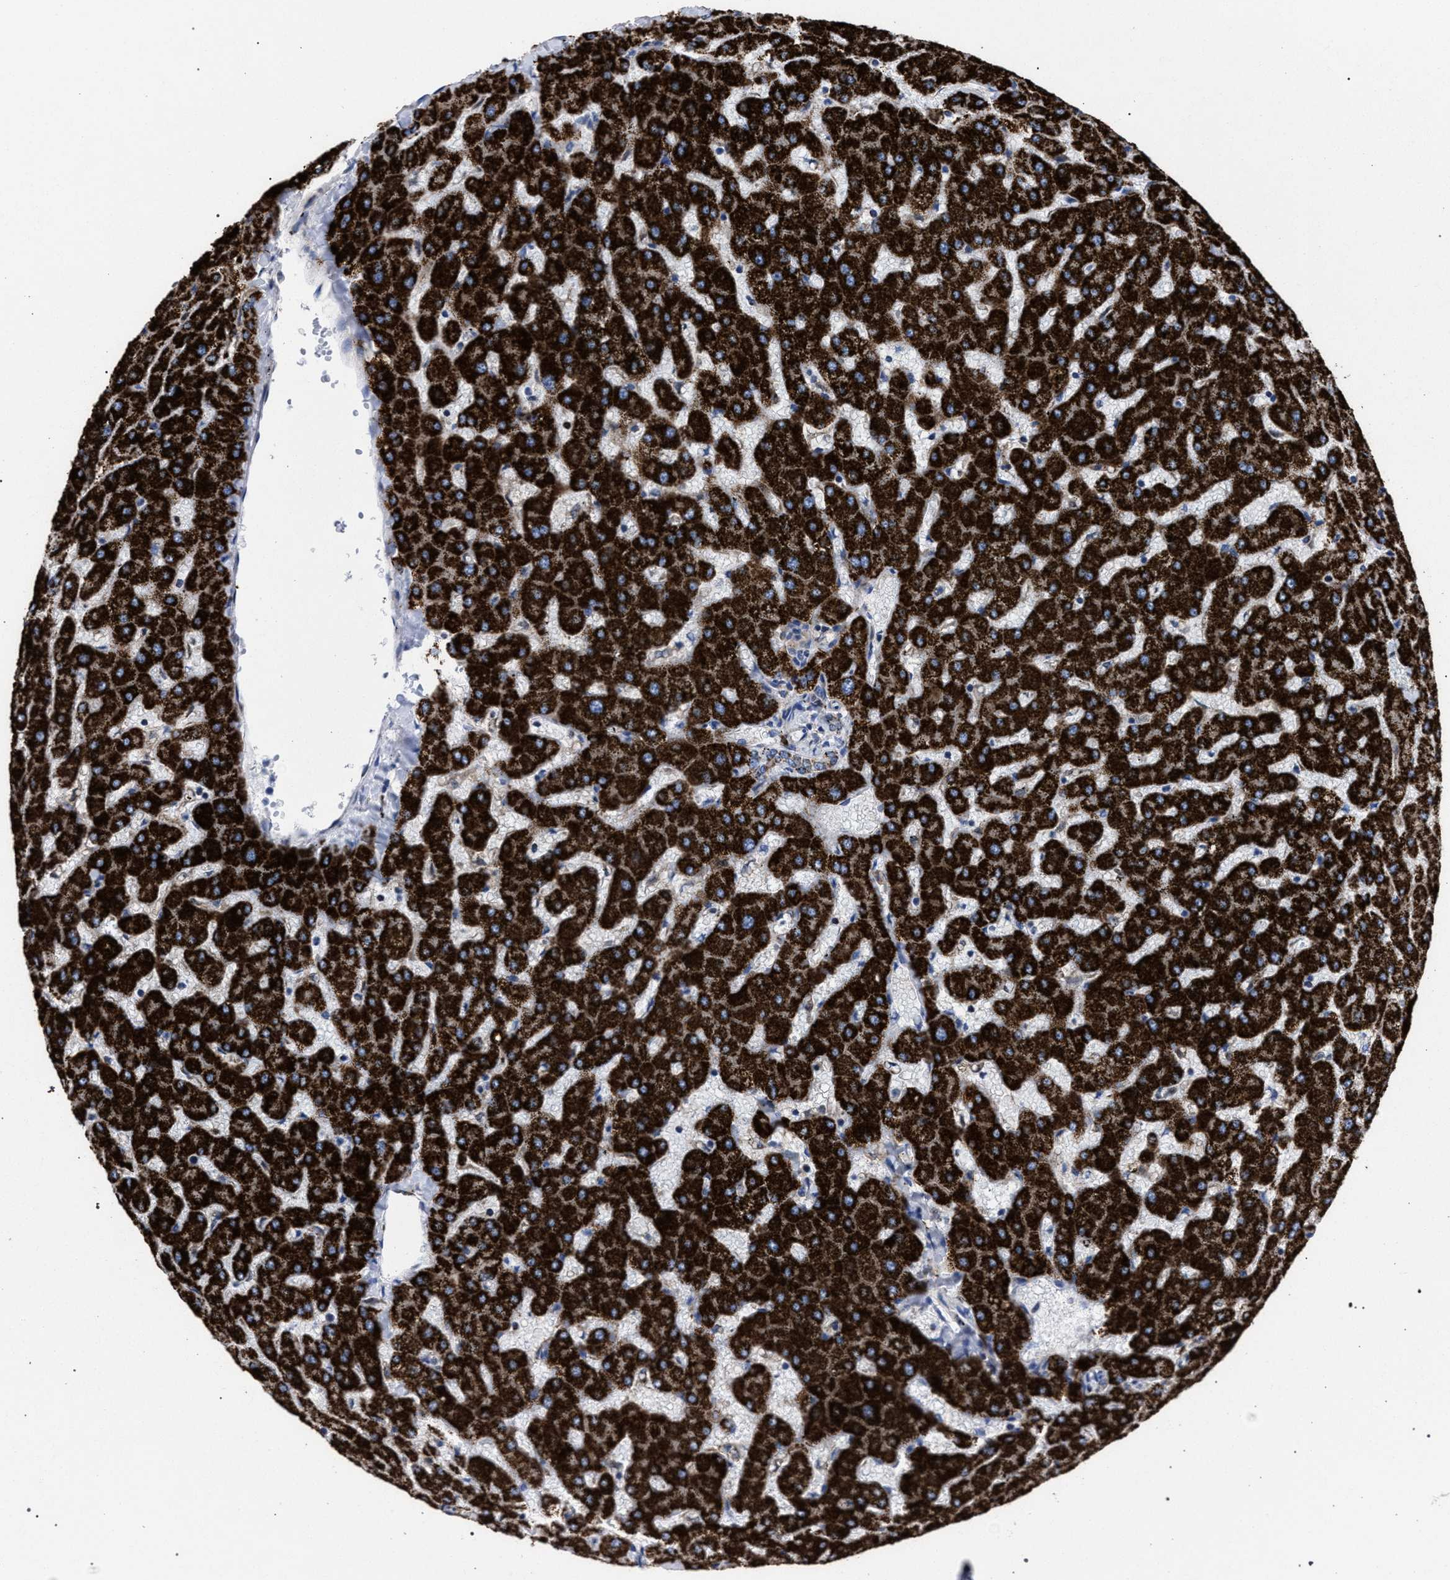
{"staining": {"intensity": "moderate", "quantity": ">75%", "location": "cytoplasmic/membranous"}, "tissue": "liver", "cell_type": "Cholangiocytes", "image_type": "normal", "snomed": [{"axis": "morphology", "description": "Normal tissue, NOS"}, {"axis": "topography", "description": "Liver"}], "caption": "This image reveals benign liver stained with immunohistochemistry to label a protein in brown. The cytoplasmic/membranous of cholangiocytes show moderate positivity for the protein. Nuclei are counter-stained blue.", "gene": "ACADS", "patient": {"sex": "female", "age": 63}}